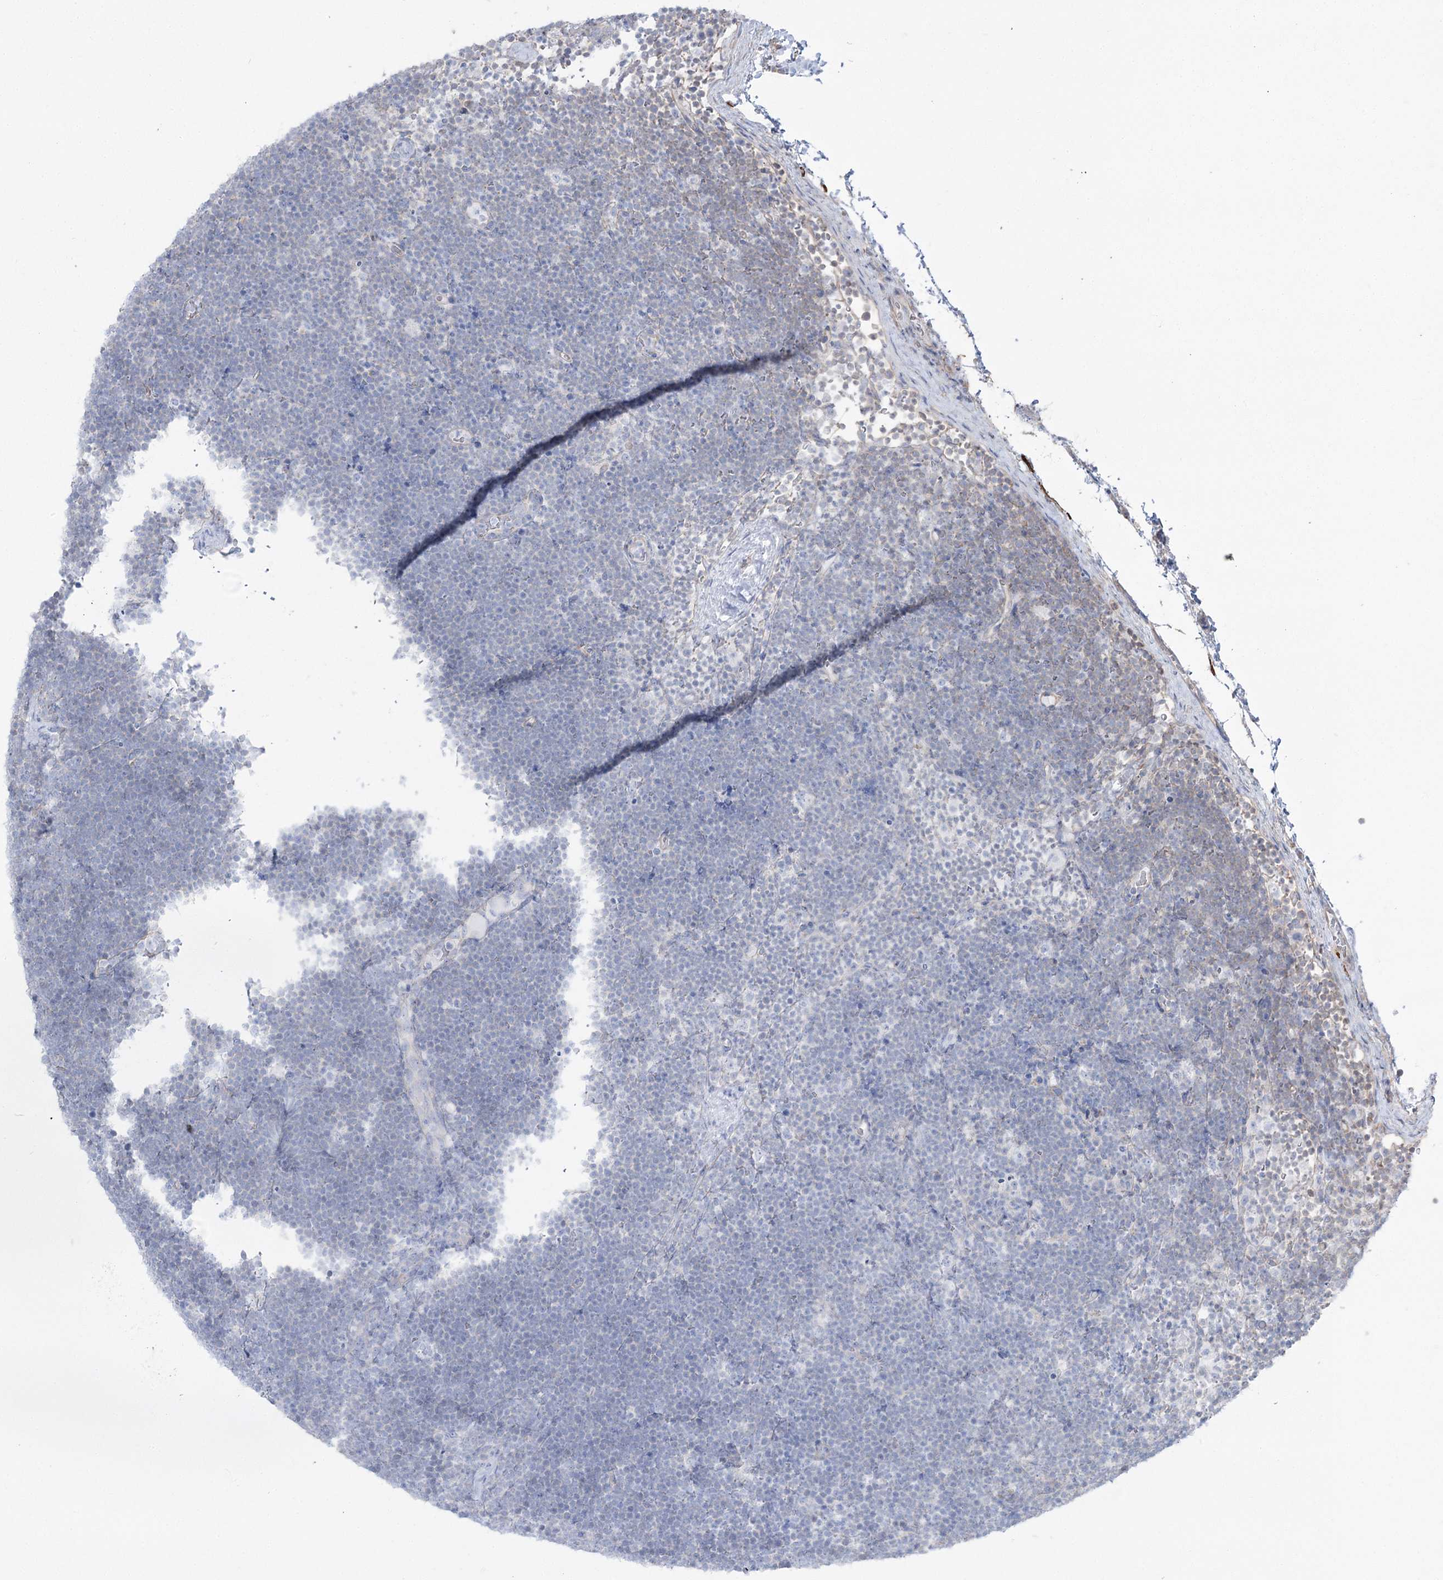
{"staining": {"intensity": "negative", "quantity": "none", "location": "none"}, "tissue": "lymphoma", "cell_type": "Tumor cells", "image_type": "cancer", "snomed": [{"axis": "morphology", "description": "Malignant lymphoma, non-Hodgkin's type, High grade"}, {"axis": "topography", "description": "Lymph node"}], "caption": "Protein analysis of high-grade malignant lymphoma, non-Hodgkin's type displays no significant staining in tumor cells. The staining is performed using DAB brown chromogen with nuclei counter-stained in using hematoxylin.", "gene": "PLEKHA5", "patient": {"sex": "male", "age": 13}}